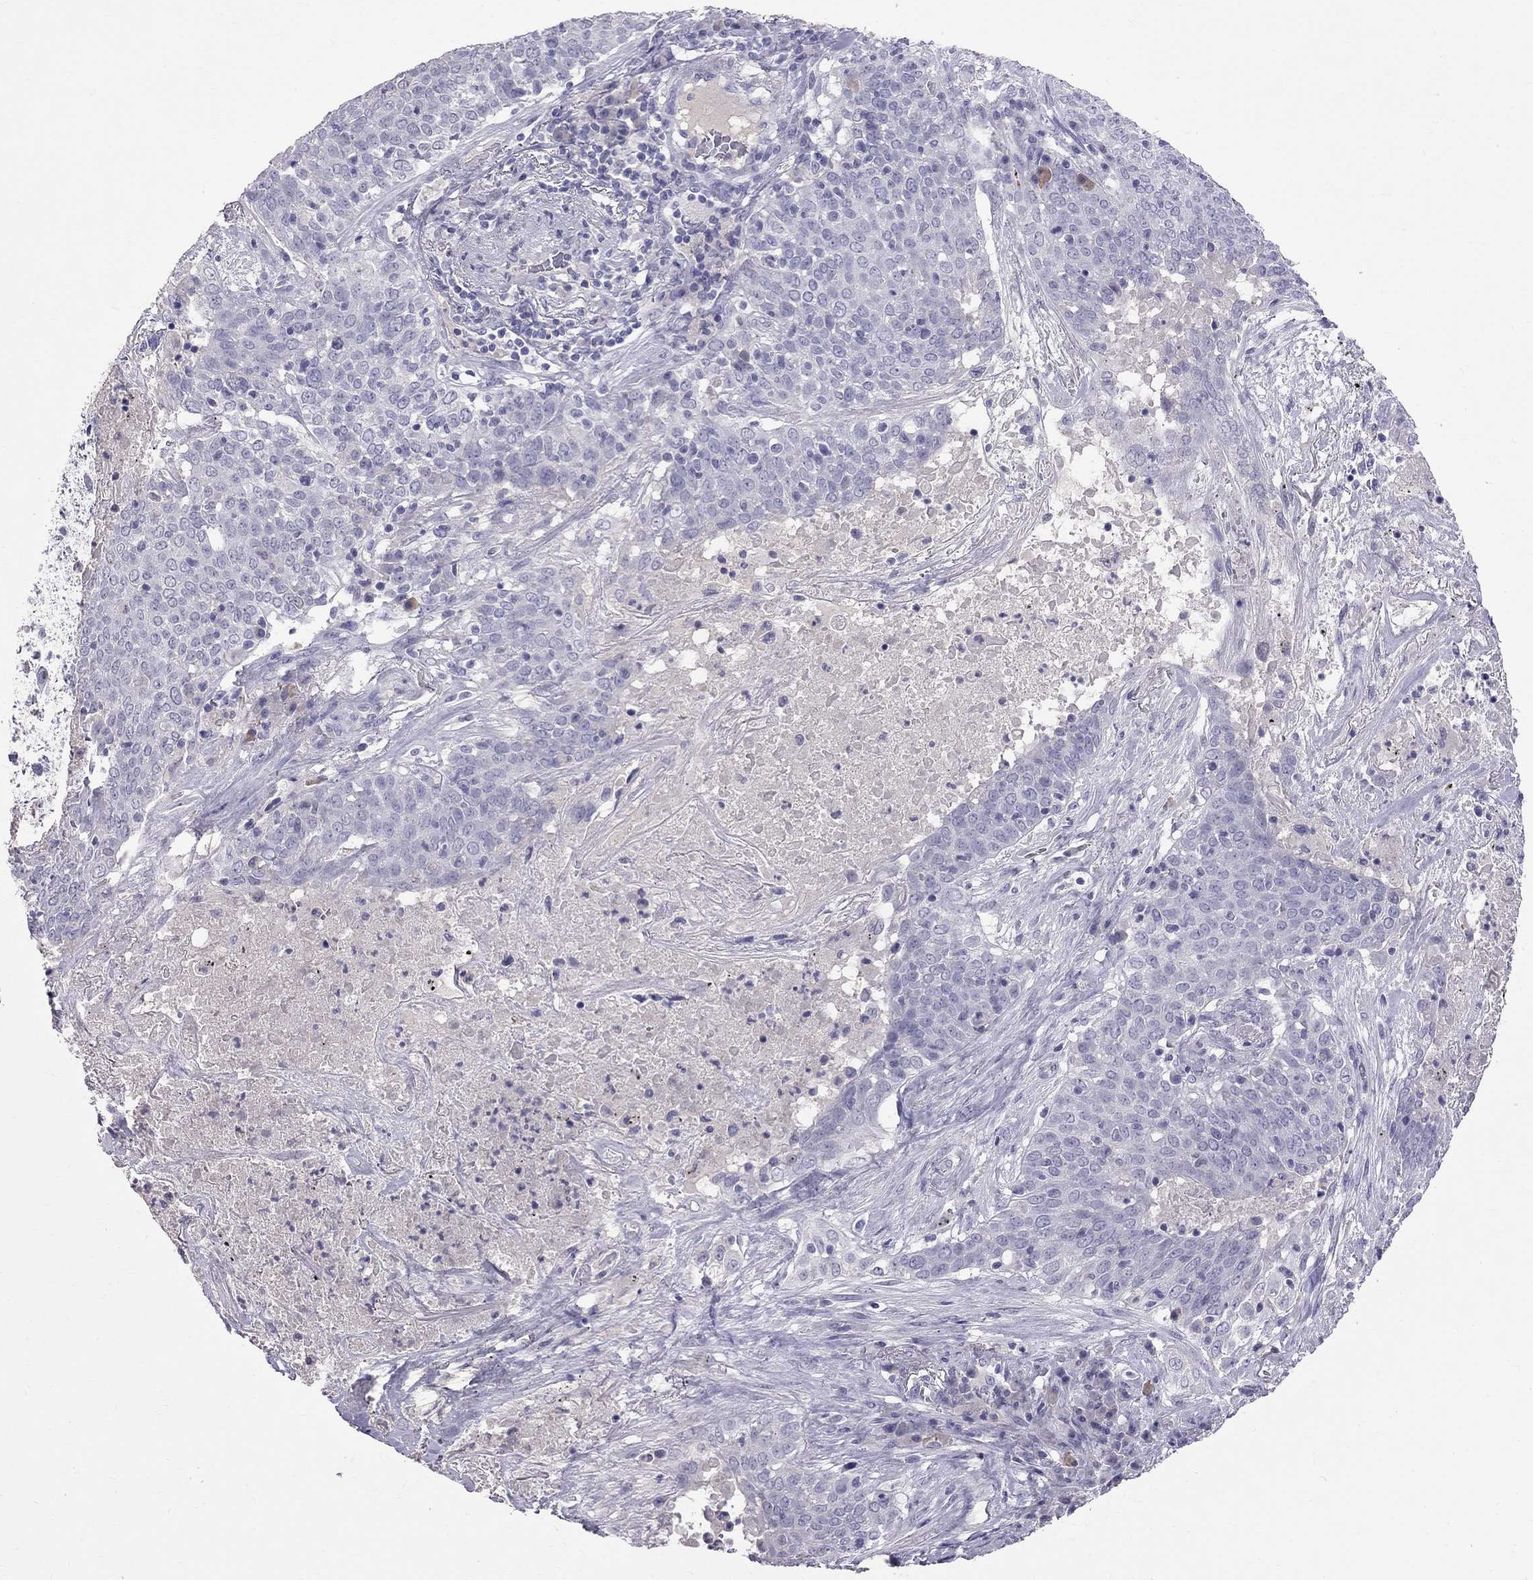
{"staining": {"intensity": "negative", "quantity": "none", "location": "none"}, "tissue": "lung cancer", "cell_type": "Tumor cells", "image_type": "cancer", "snomed": [{"axis": "morphology", "description": "Squamous cell carcinoma, NOS"}, {"axis": "topography", "description": "Lung"}], "caption": "The micrograph exhibits no significant expression in tumor cells of lung squamous cell carcinoma.", "gene": "CFAP91", "patient": {"sex": "male", "age": 82}}